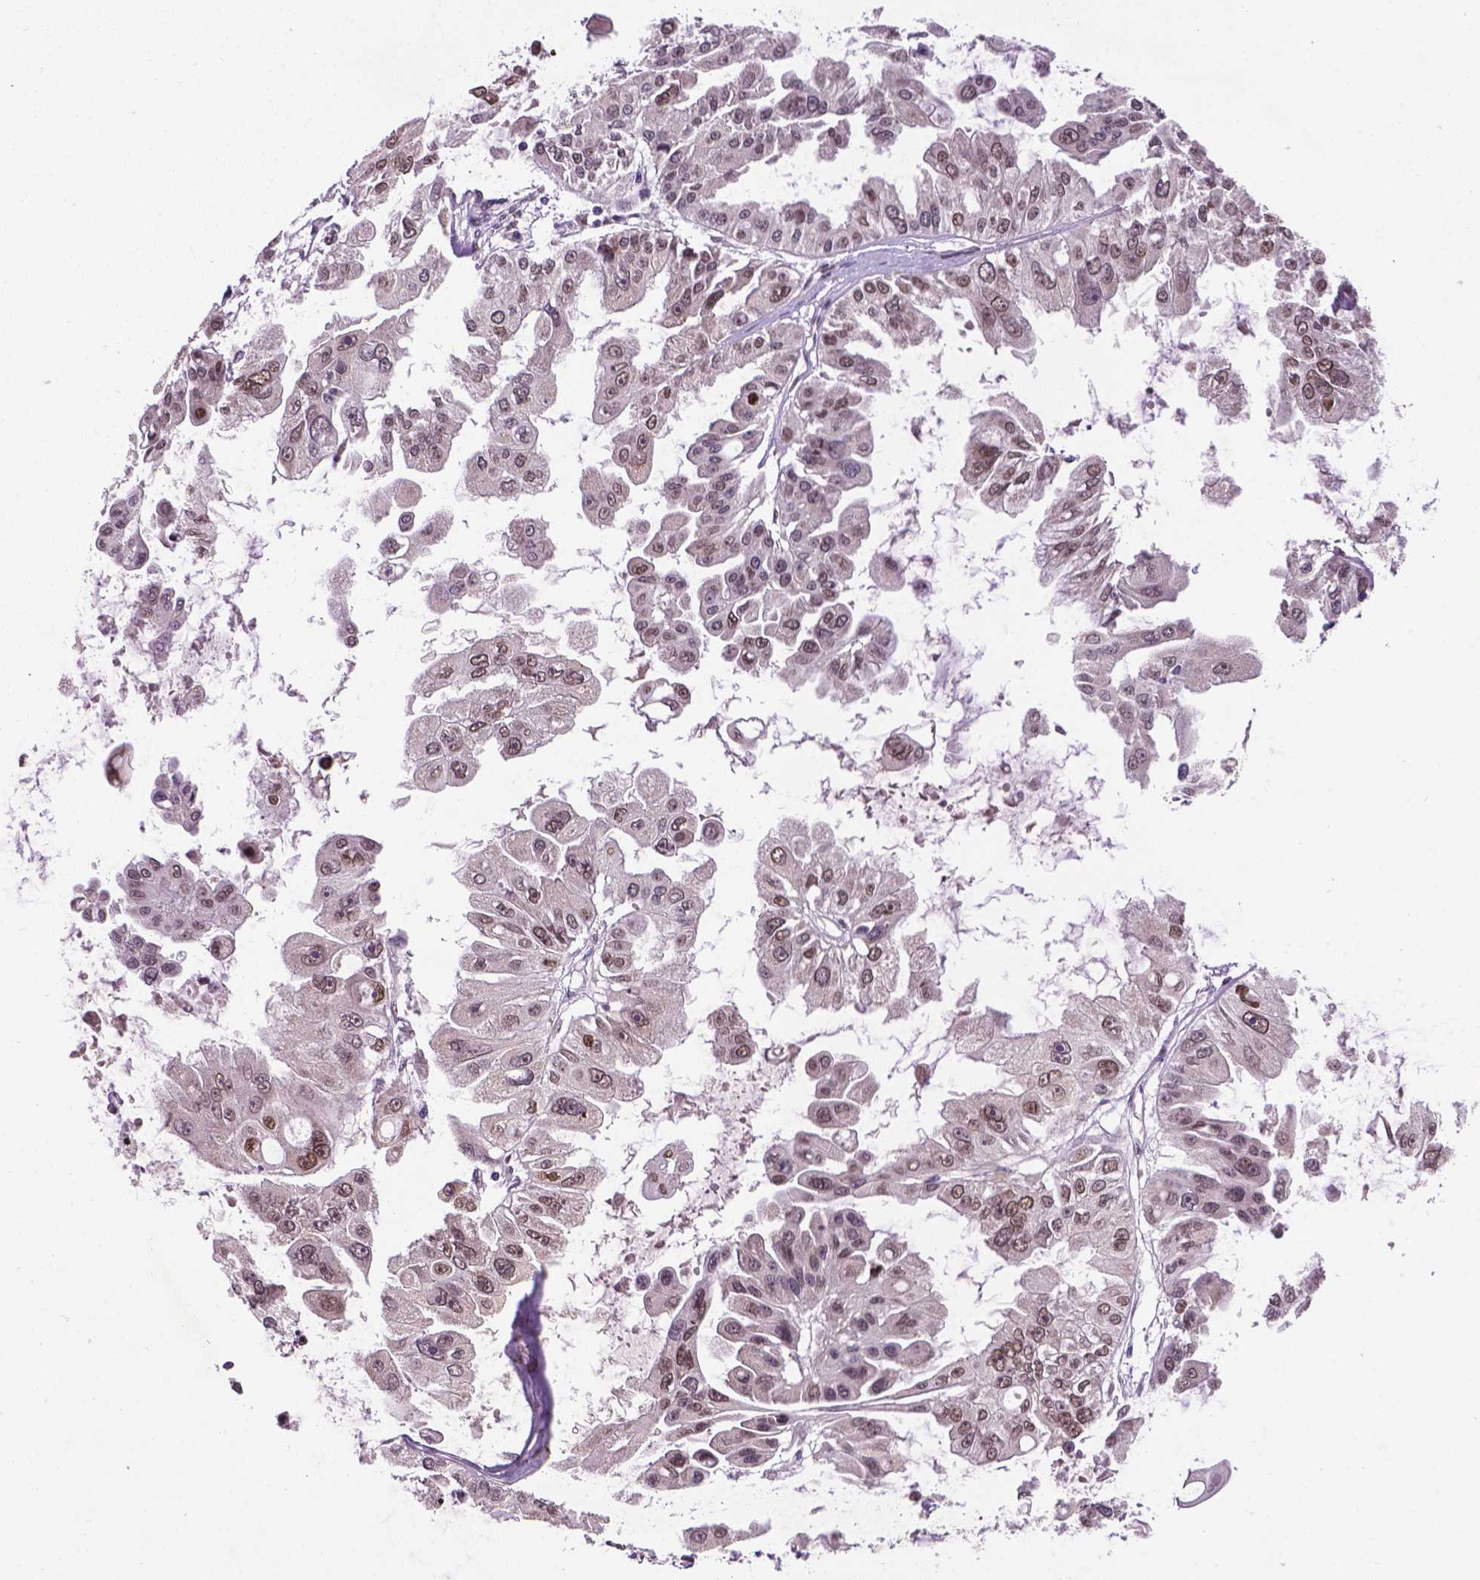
{"staining": {"intensity": "weak", "quantity": ">75%", "location": "nuclear"}, "tissue": "ovarian cancer", "cell_type": "Tumor cells", "image_type": "cancer", "snomed": [{"axis": "morphology", "description": "Cystadenocarcinoma, serous, NOS"}, {"axis": "topography", "description": "Ovary"}], "caption": "This is an image of immunohistochemistry staining of ovarian serous cystadenocarcinoma, which shows weak staining in the nuclear of tumor cells.", "gene": "IRF6", "patient": {"sex": "female", "age": 56}}